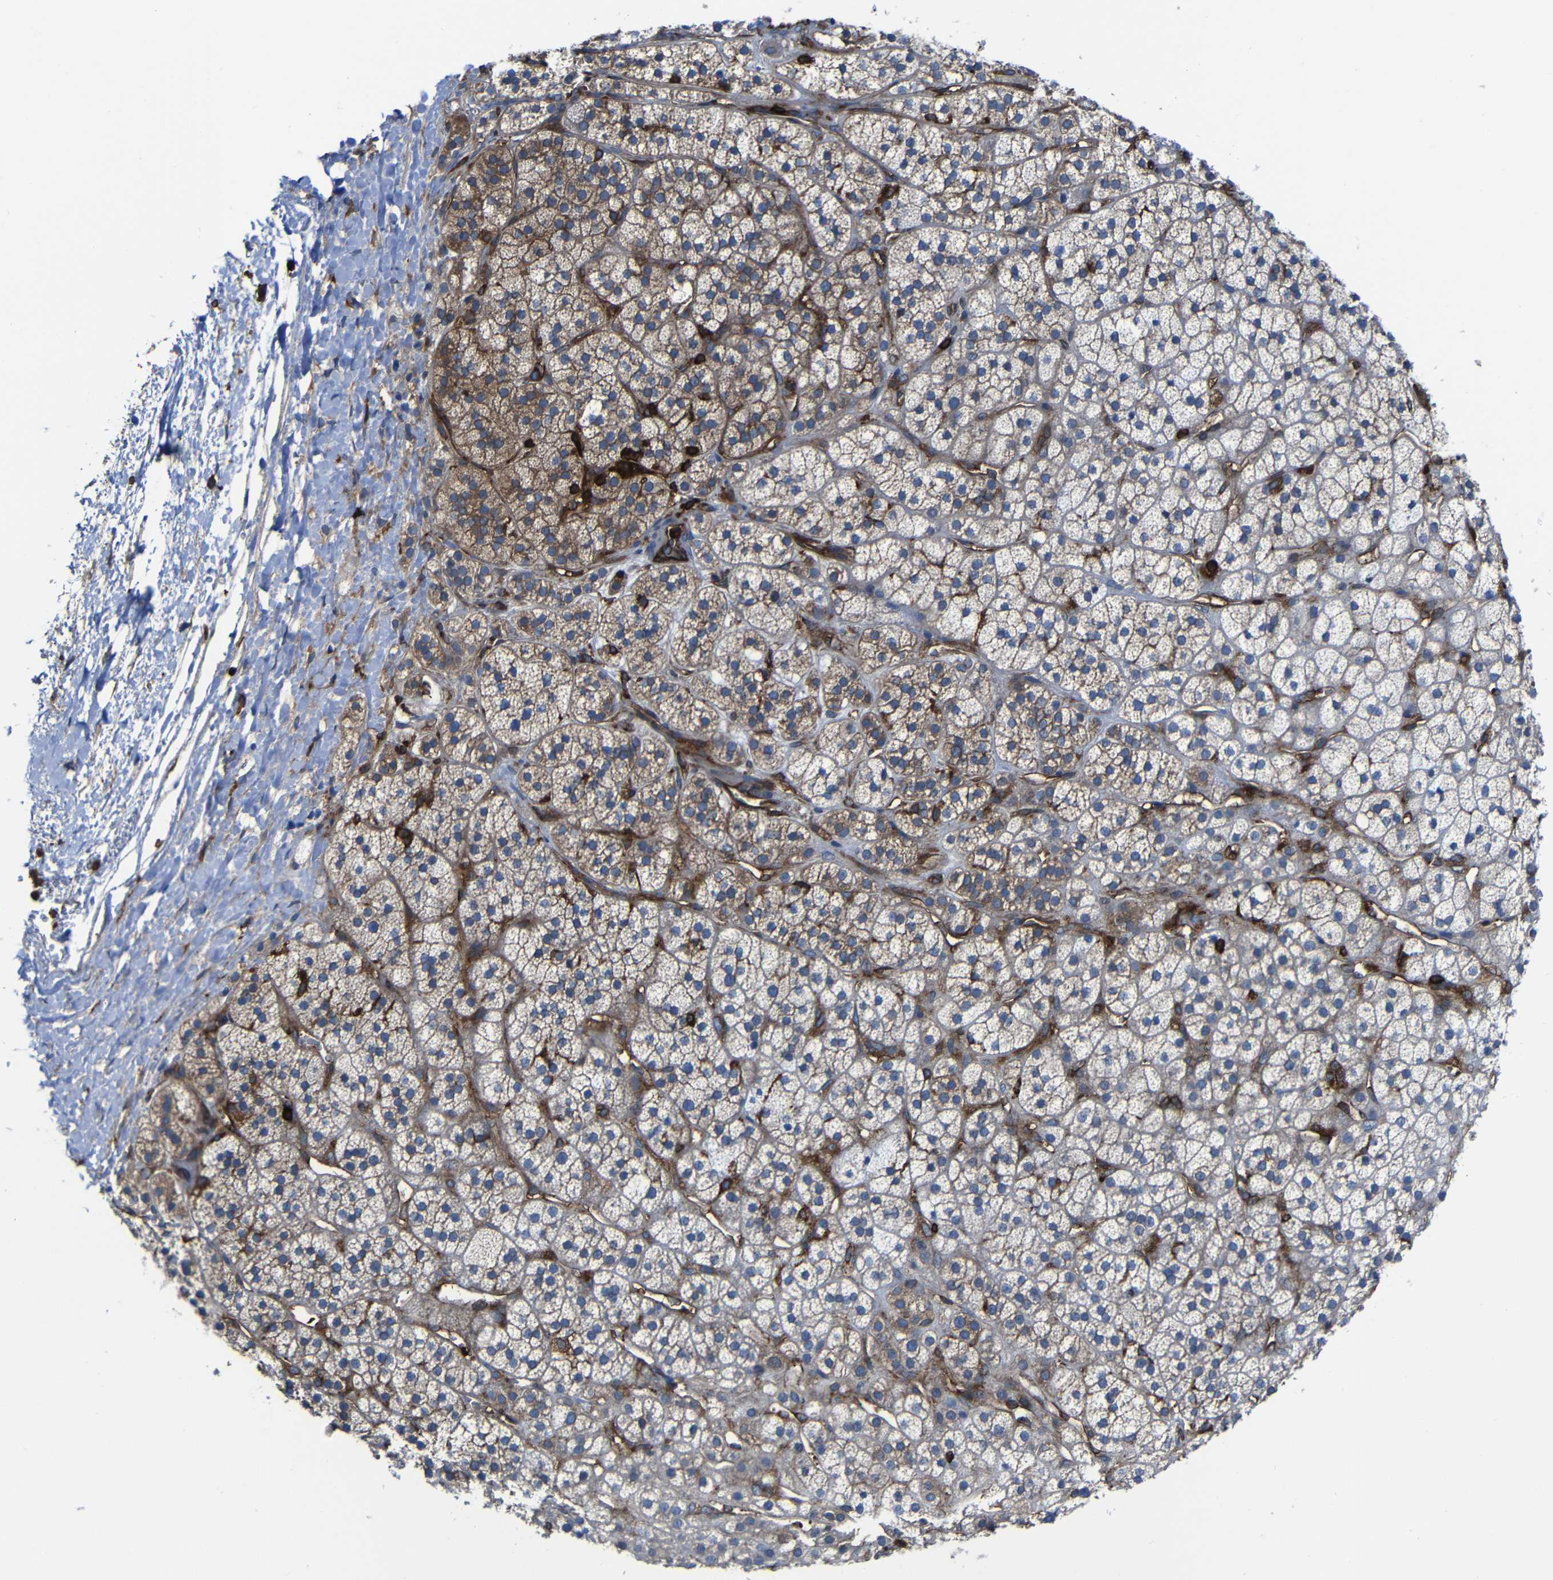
{"staining": {"intensity": "moderate", "quantity": "25%-75%", "location": "cytoplasmic/membranous"}, "tissue": "adrenal gland", "cell_type": "Glandular cells", "image_type": "normal", "snomed": [{"axis": "morphology", "description": "Normal tissue, NOS"}, {"axis": "topography", "description": "Adrenal gland"}], "caption": "Immunohistochemistry (IHC) photomicrograph of benign human adrenal gland stained for a protein (brown), which exhibits medium levels of moderate cytoplasmic/membranous expression in approximately 25%-75% of glandular cells.", "gene": "ARHGEF1", "patient": {"sex": "male", "age": 56}}